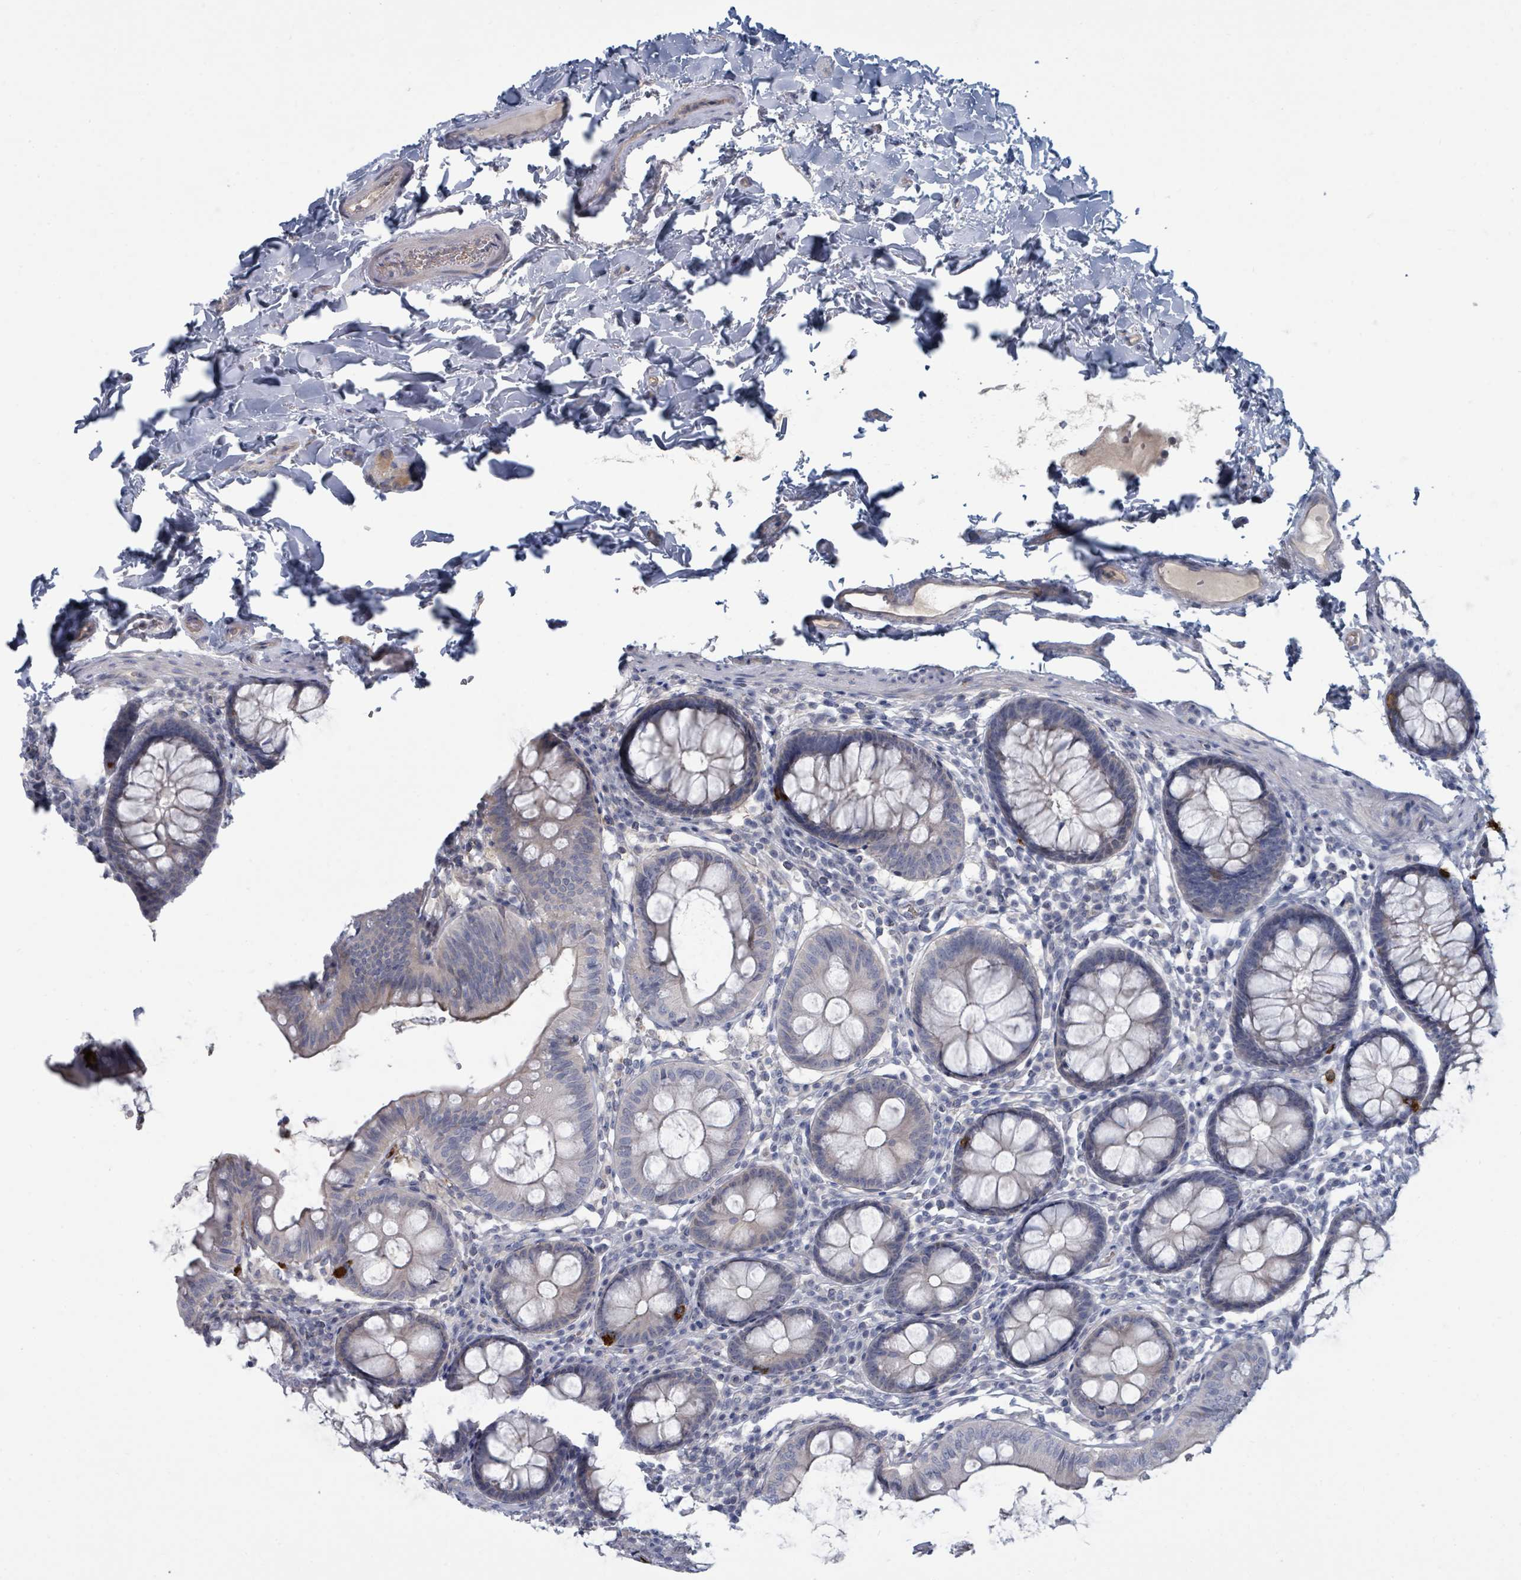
{"staining": {"intensity": "negative", "quantity": "none", "location": "none"}, "tissue": "colon", "cell_type": "Endothelial cells", "image_type": "normal", "snomed": [{"axis": "morphology", "description": "Normal tissue, NOS"}, {"axis": "topography", "description": "Colon"}], "caption": "Immunohistochemistry (IHC) of benign colon displays no expression in endothelial cells. Brightfield microscopy of IHC stained with DAB (3,3'-diaminobenzidine) (brown) and hematoxylin (blue), captured at high magnification.", "gene": "SLC25A45", "patient": {"sex": "male", "age": 84}}